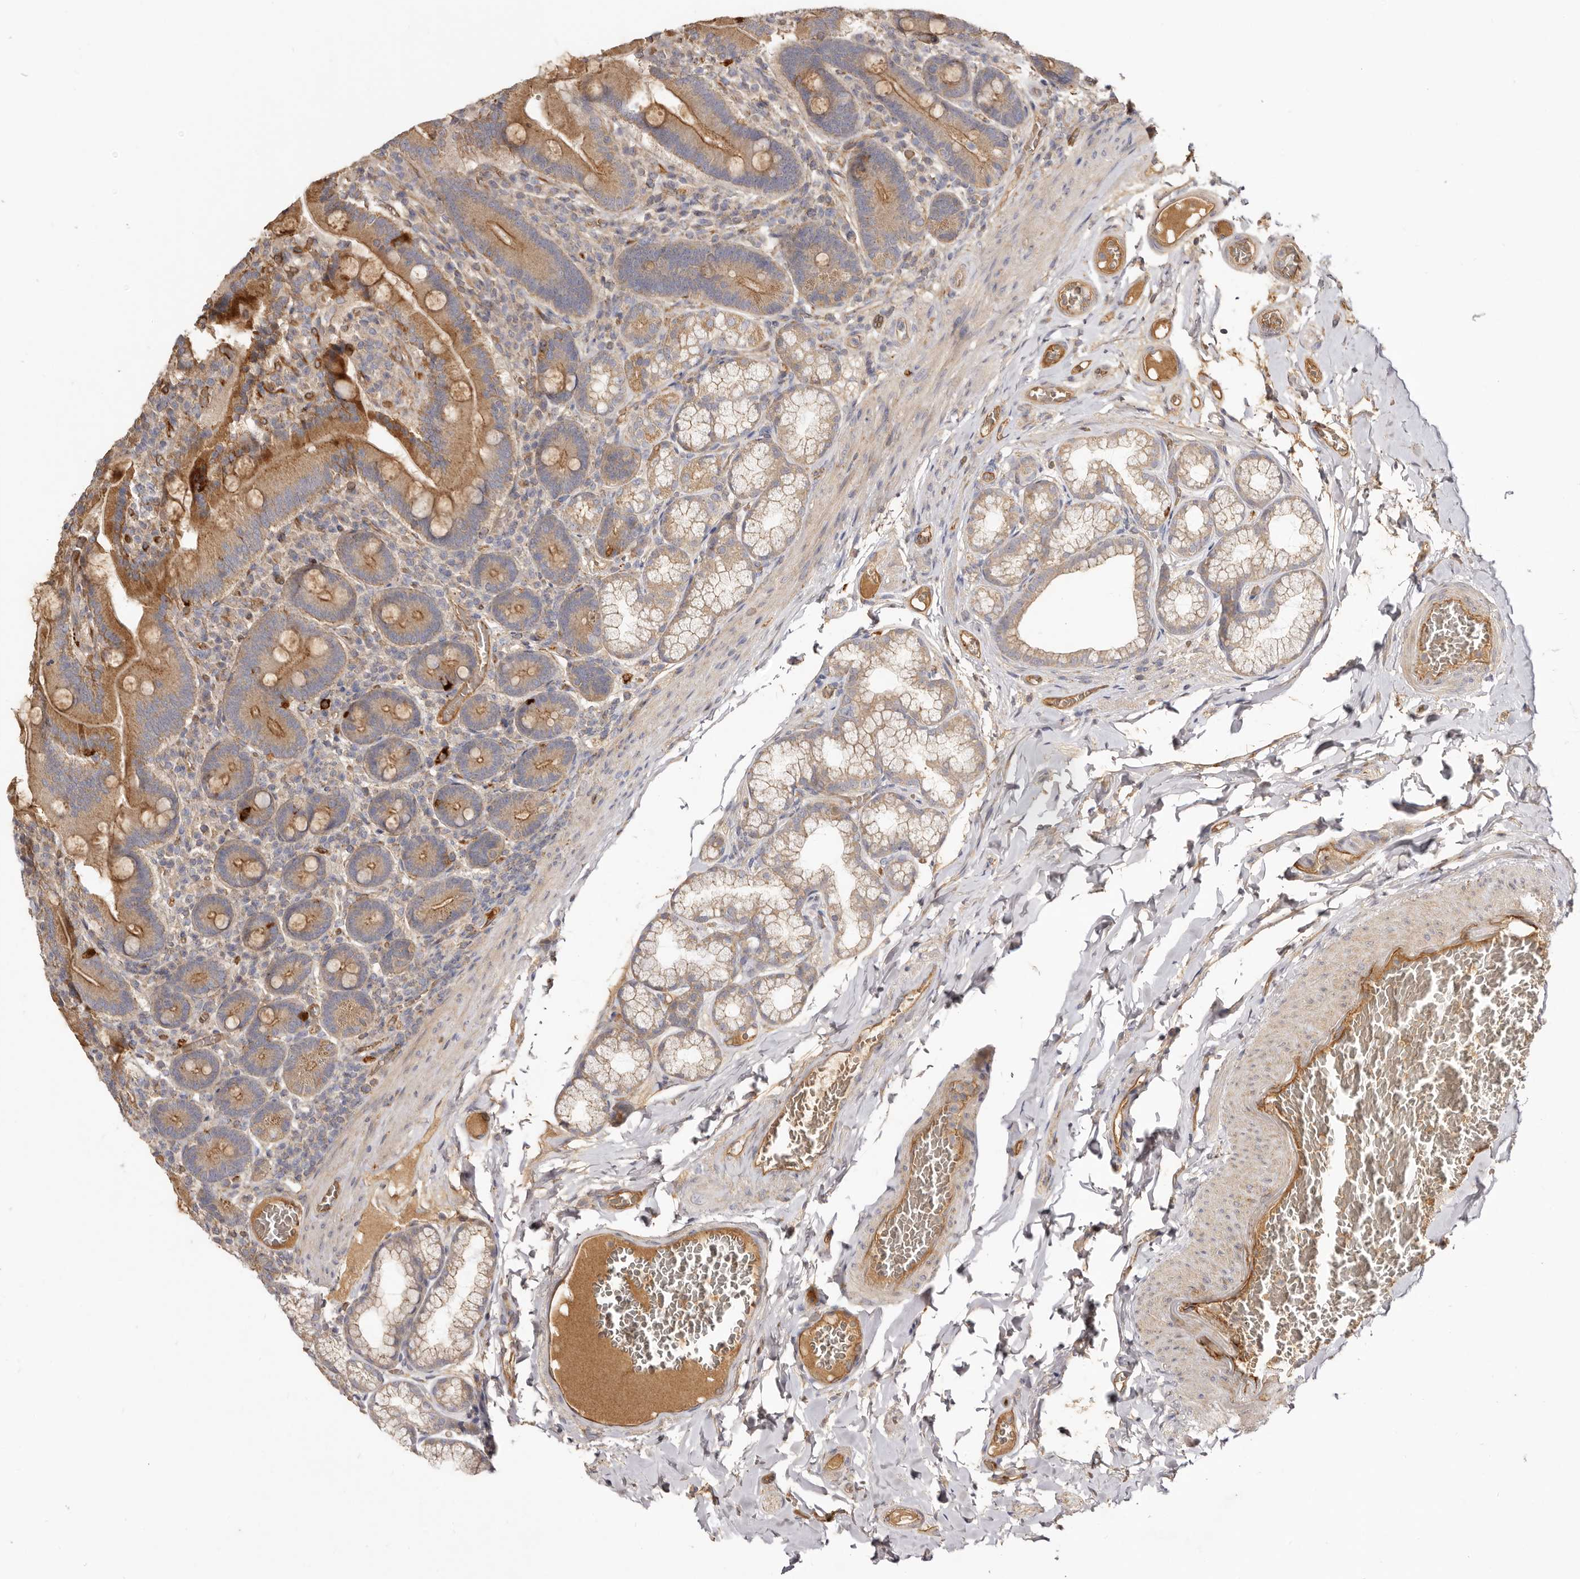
{"staining": {"intensity": "moderate", "quantity": ">75%", "location": "cytoplasmic/membranous"}, "tissue": "duodenum", "cell_type": "Glandular cells", "image_type": "normal", "snomed": [{"axis": "morphology", "description": "Normal tissue, NOS"}, {"axis": "topography", "description": "Duodenum"}], "caption": "A micrograph showing moderate cytoplasmic/membranous expression in about >75% of glandular cells in normal duodenum, as visualized by brown immunohistochemical staining.", "gene": "ADAMTS9", "patient": {"sex": "female", "age": 62}}